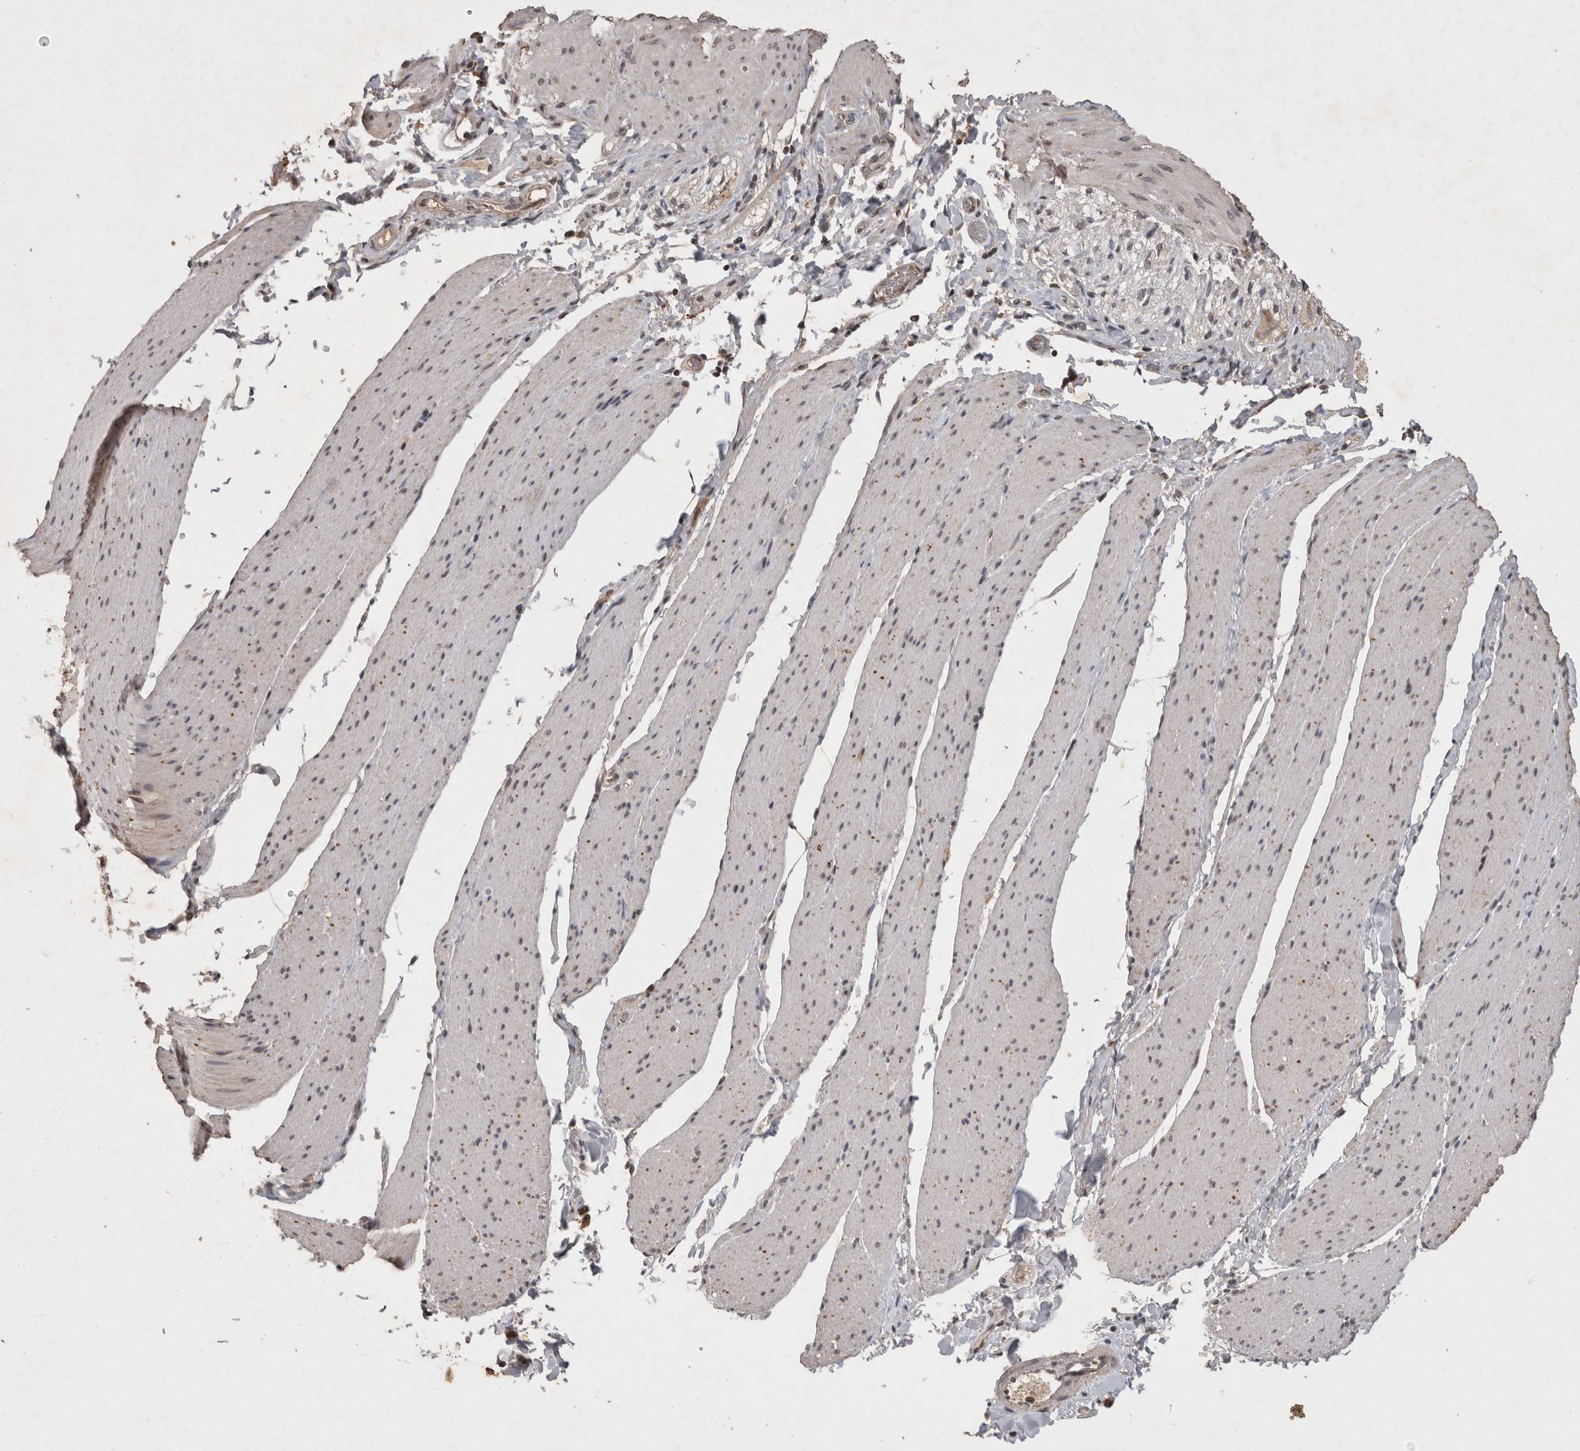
{"staining": {"intensity": "negative", "quantity": "none", "location": "none"}, "tissue": "smooth muscle", "cell_type": "Smooth muscle cells", "image_type": "normal", "snomed": [{"axis": "morphology", "description": "Normal tissue, NOS"}, {"axis": "topography", "description": "Smooth muscle"}, {"axis": "topography", "description": "Small intestine"}], "caption": "DAB (3,3'-diaminobenzidine) immunohistochemical staining of normal smooth muscle demonstrates no significant positivity in smooth muscle cells. (Brightfield microscopy of DAB (3,3'-diaminobenzidine) immunohistochemistry (IHC) at high magnification).", "gene": "HRK", "patient": {"sex": "female", "age": 84}}